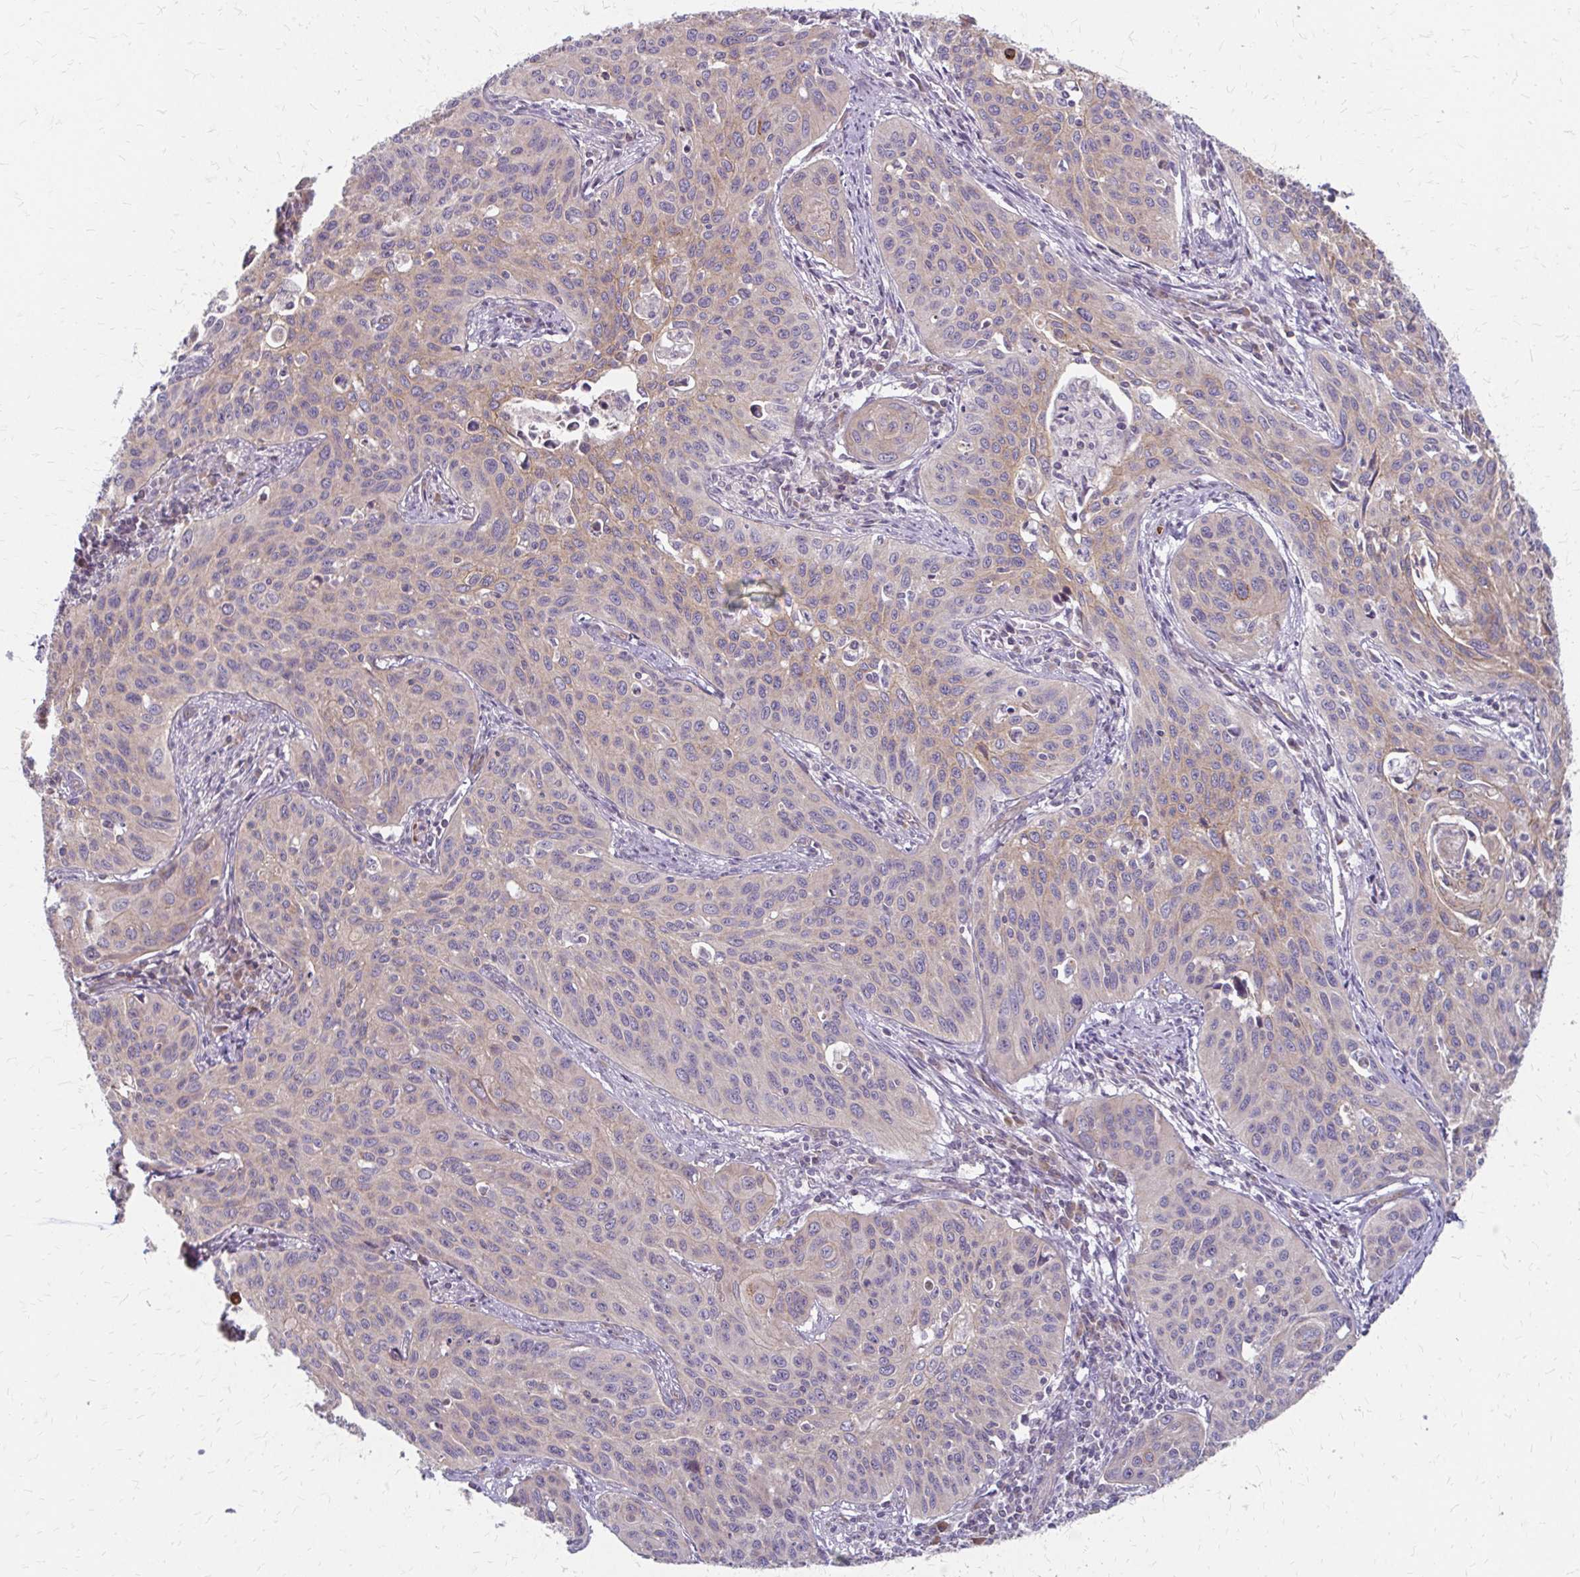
{"staining": {"intensity": "weak", "quantity": "<25%", "location": "cytoplasmic/membranous"}, "tissue": "cervical cancer", "cell_type": "Tumor cells", "image_type": "cancer", "snomed": [{"axis": "morphology", "description": "Squamous cell carcinoma, NOS"}, {"axis": "topography", "description": "Cervix"}], "caption": "Human cervical squamous cell carcinoma stained for a protein using IHC reveals no staining in tumor cells.", "gene": "ZNF383", "patient": {"sex": "female", "age": 31}}